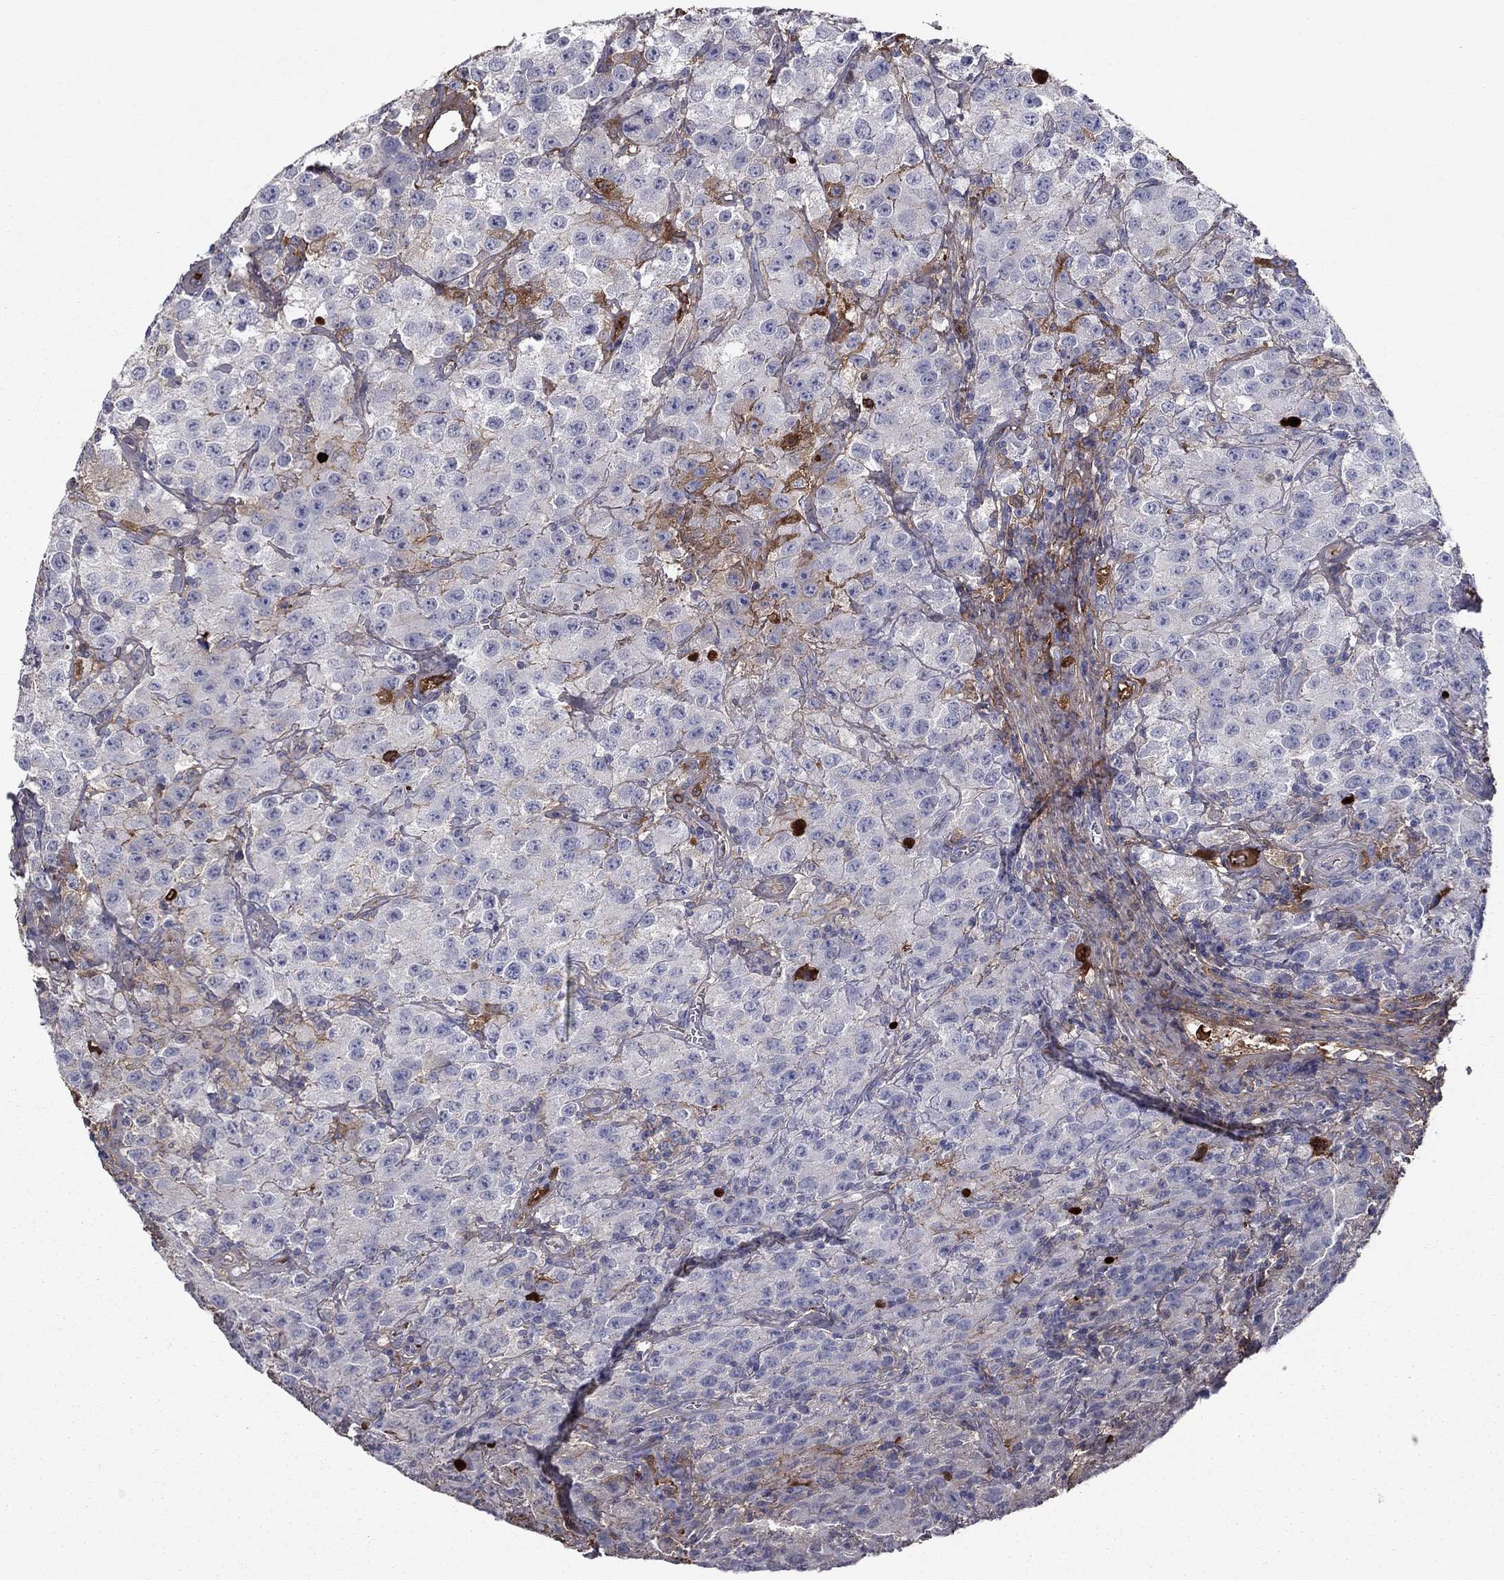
{"staining": {"intensity": "negative", "quantity": "none", "location": "none"}, "tissue": "testis cancer", "cell_type": "Tumor cells", "image_type": "cancer", "snomed": [{"axis": "morphology", "description": "Seminoma, NOS"}, {"axis": "topography", "description": "Testis"}], "caption": "Immunohistochemistry (IHC) of testis cancer displays no expression in tumor cells. (DAB (3,3'-diaminobenzidine) immunohistochemistry (IHC), high magnification).", "gene": "HPX", "patient": {"sex": "male", "age": 52}}